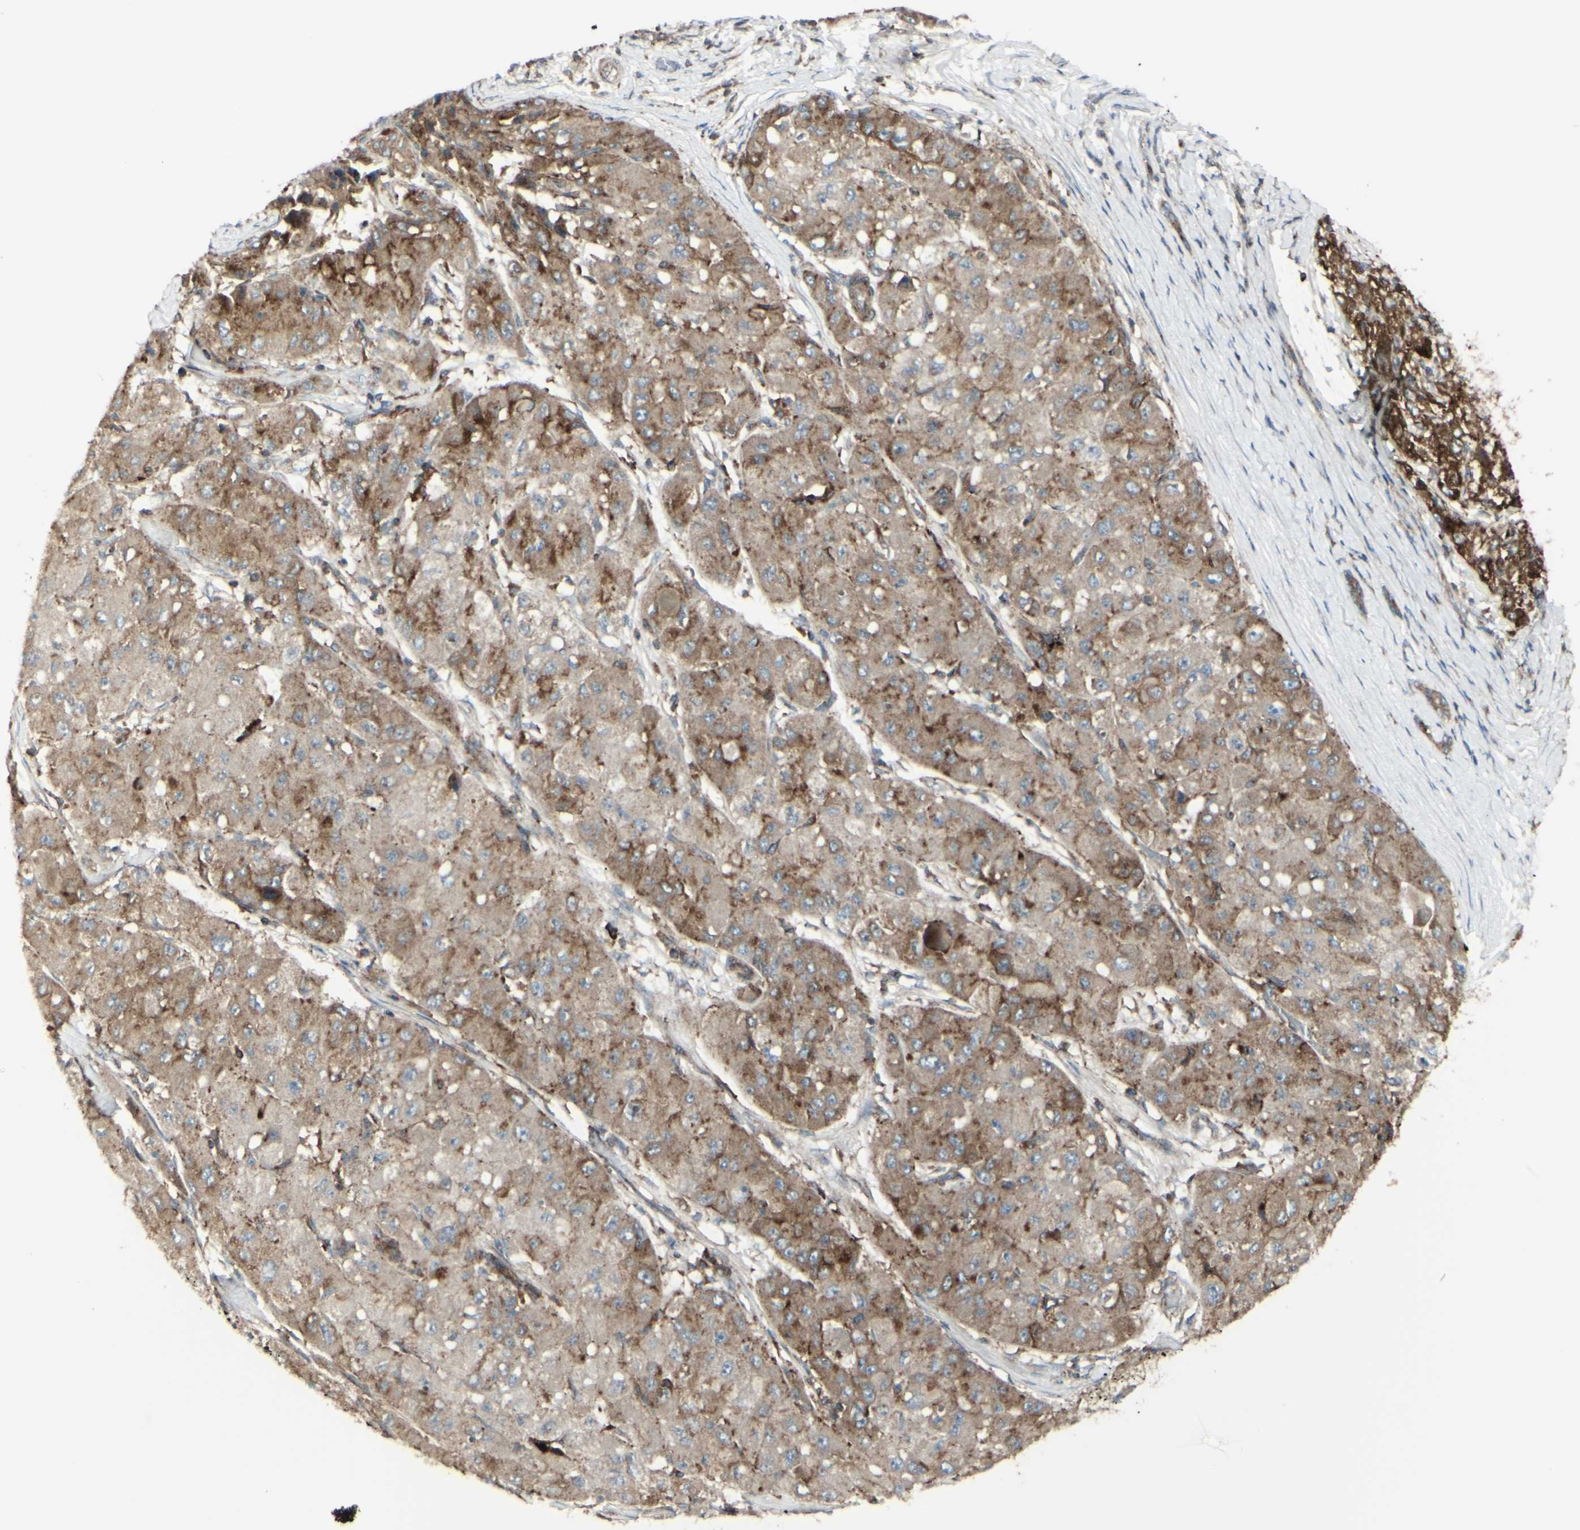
{"staining": {"intensity": "moderate", "quantity": ">75%", "location": "cytoplasmic/membranous"}, "tissue": "liver cancer", "cell_type": "Tumor cells", "image_type": "cancer", "snomed": [{"axis": "morphology", "description": "Carcinoma, Hepatocellular, NOS"}, {"axis": "topography", "description": "Liver"}], "caption": "The immunohistochemical stain highlights moderate cytoplasmic/membranous expression in tumor cells of liver cancer tissue.", "gene": "NAPA", "patient": {"sex": "male", "age": 80}}